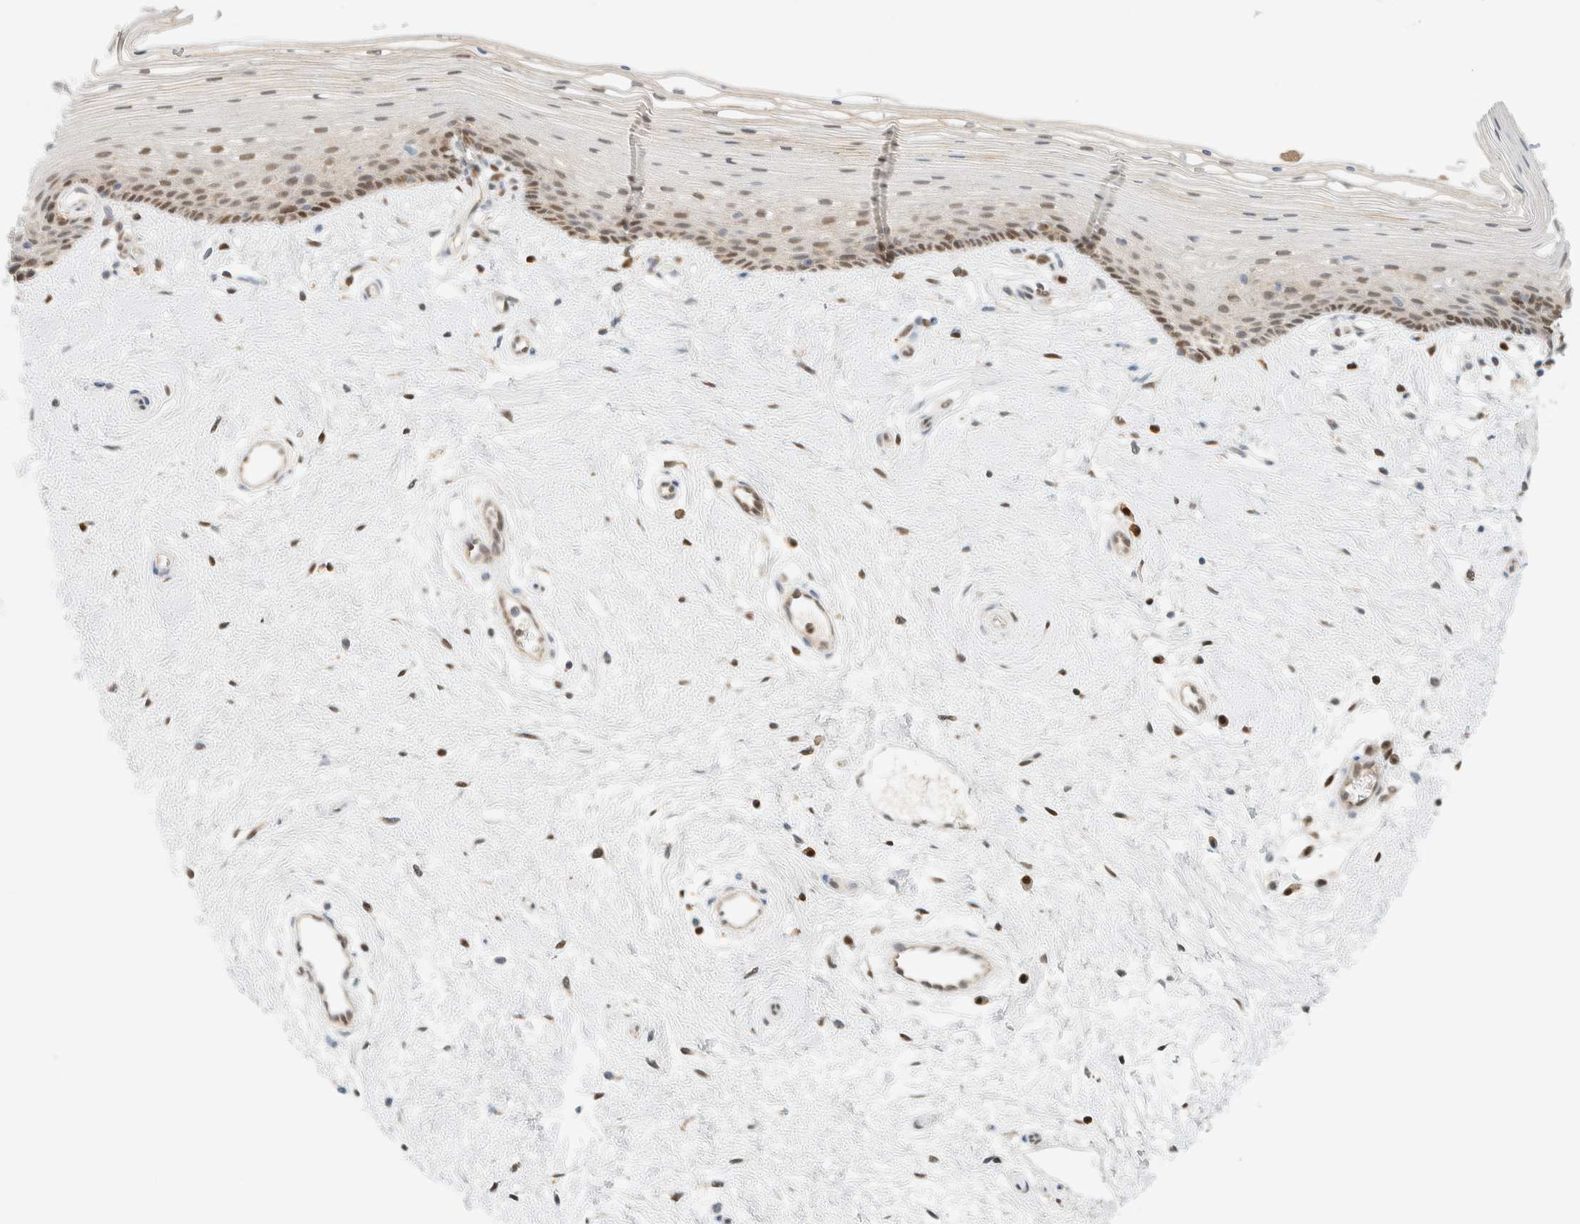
{"staining": {"intensity": "moderate", "quantity": "<25%", "location": "nuclear"}, "tissue": "vagina", "cell_type": "Squamous epithelial cells", "image_type": "normal", "snomed": [{"axis": "morphology", "description": "Normal tissue, NOS"}, {"axis": "topography", "description": "Vagina"}], "caption": "This micrograph demonstrates benign vagina stained with IHC to label a protein in brown. The nuclear of squamous epithelial cells show moderate positivity for the protein. Nuclei are counter-stained blue.", "gene": "ZBTB37", "patient": {"sex": "female", "age": 46}}